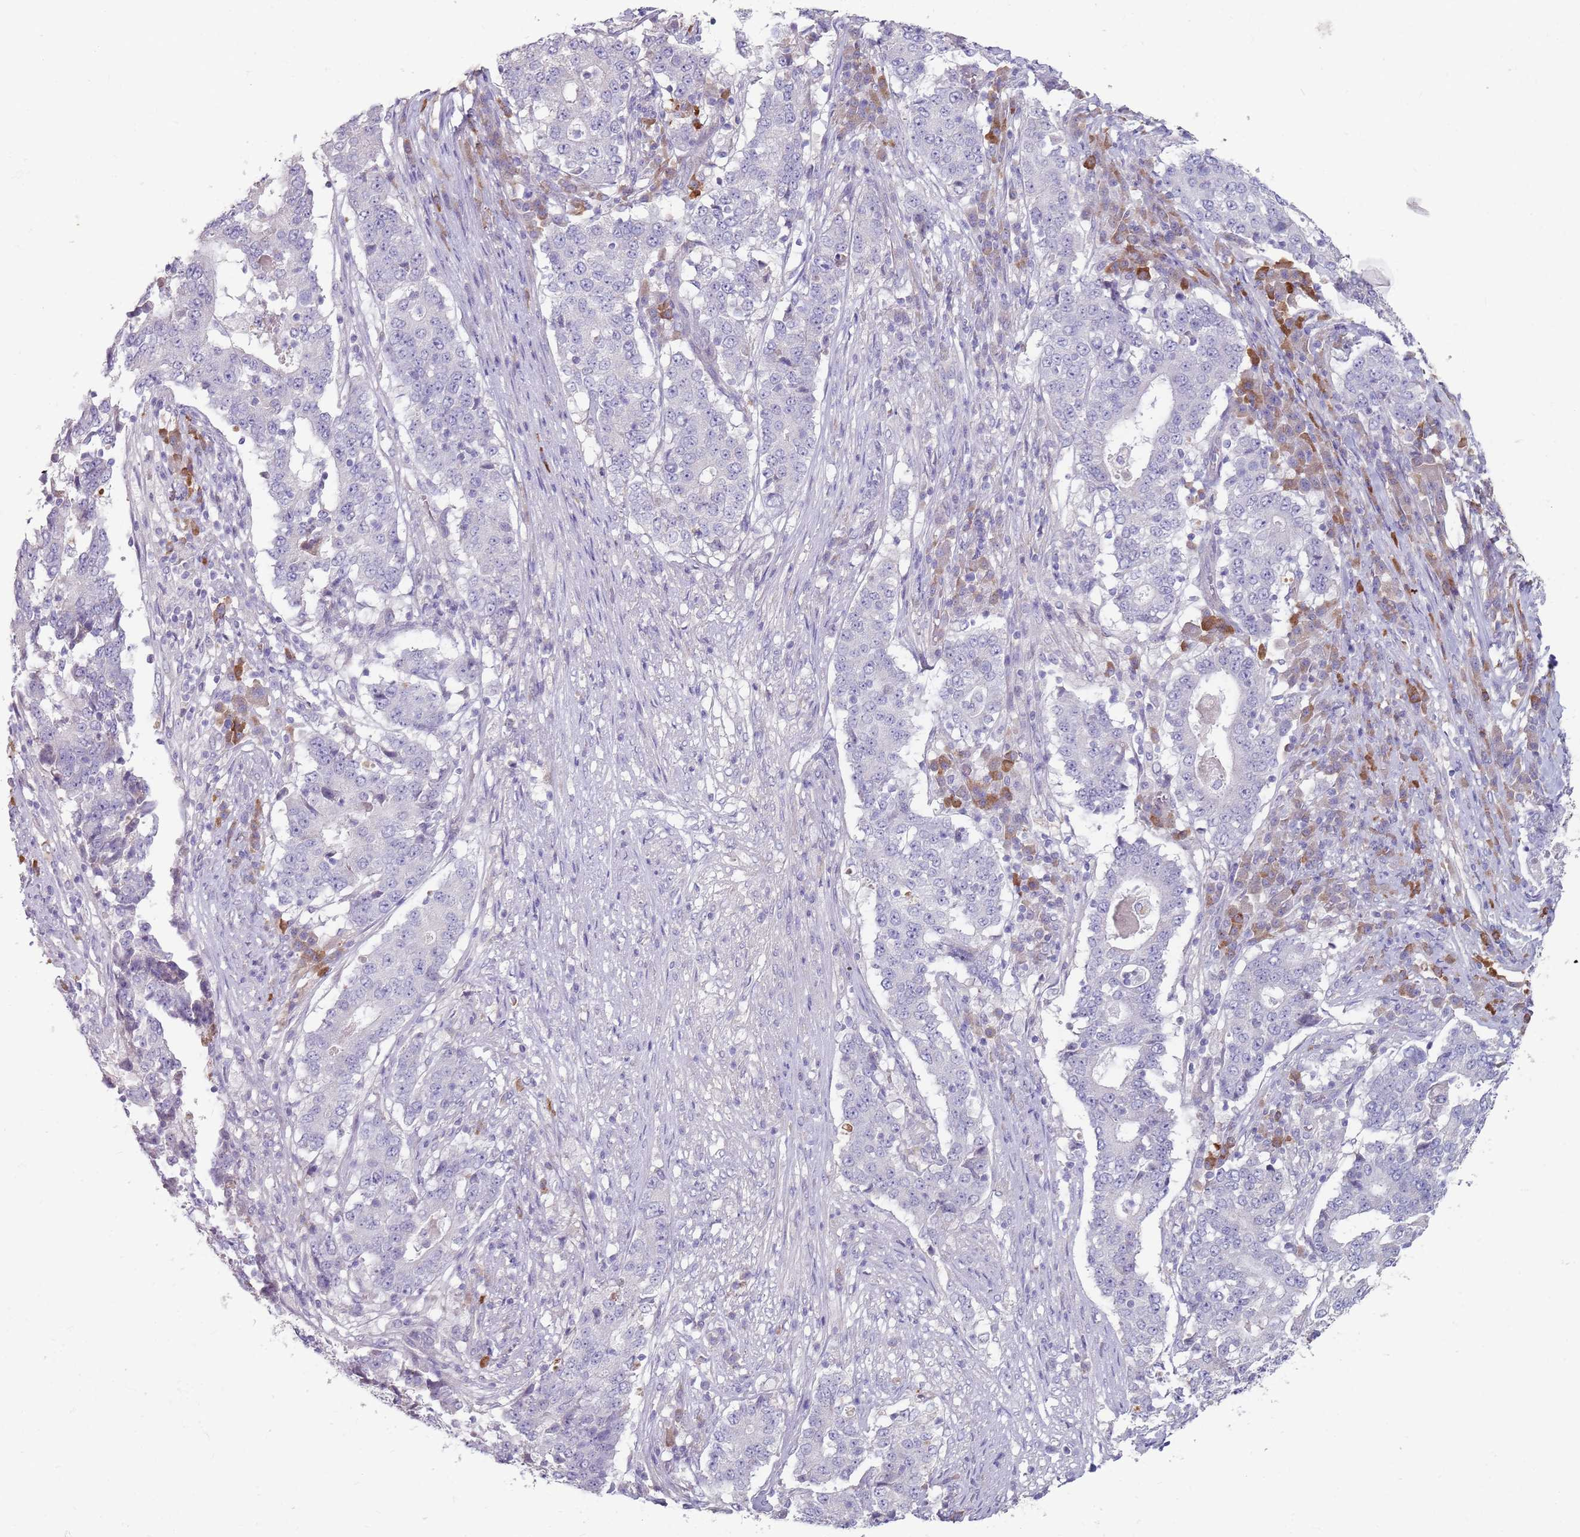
{"staining": {"intensity": "negative", "quantity": "none", "location": "none"}, "tissue": "stomach cancer", "cell_type": "Tumor cells", "image_type": "cancer", "snomed": [{"axis": "morphology", "description": "Adenocarcinoma, NOS"}, {"axis": "topography", "description": "Stomach"}], "caption": "Immunohistochemistry (IHC) of adenocarcinoma (stomach) displays no positivity in tumor cells. (Stains: DAB IHC with hematoxylin counter stain, Microscopy: brightfield microscopy at high magnification).", "gene": "DXO", "patient": {"sex": "male", "age": 59}}